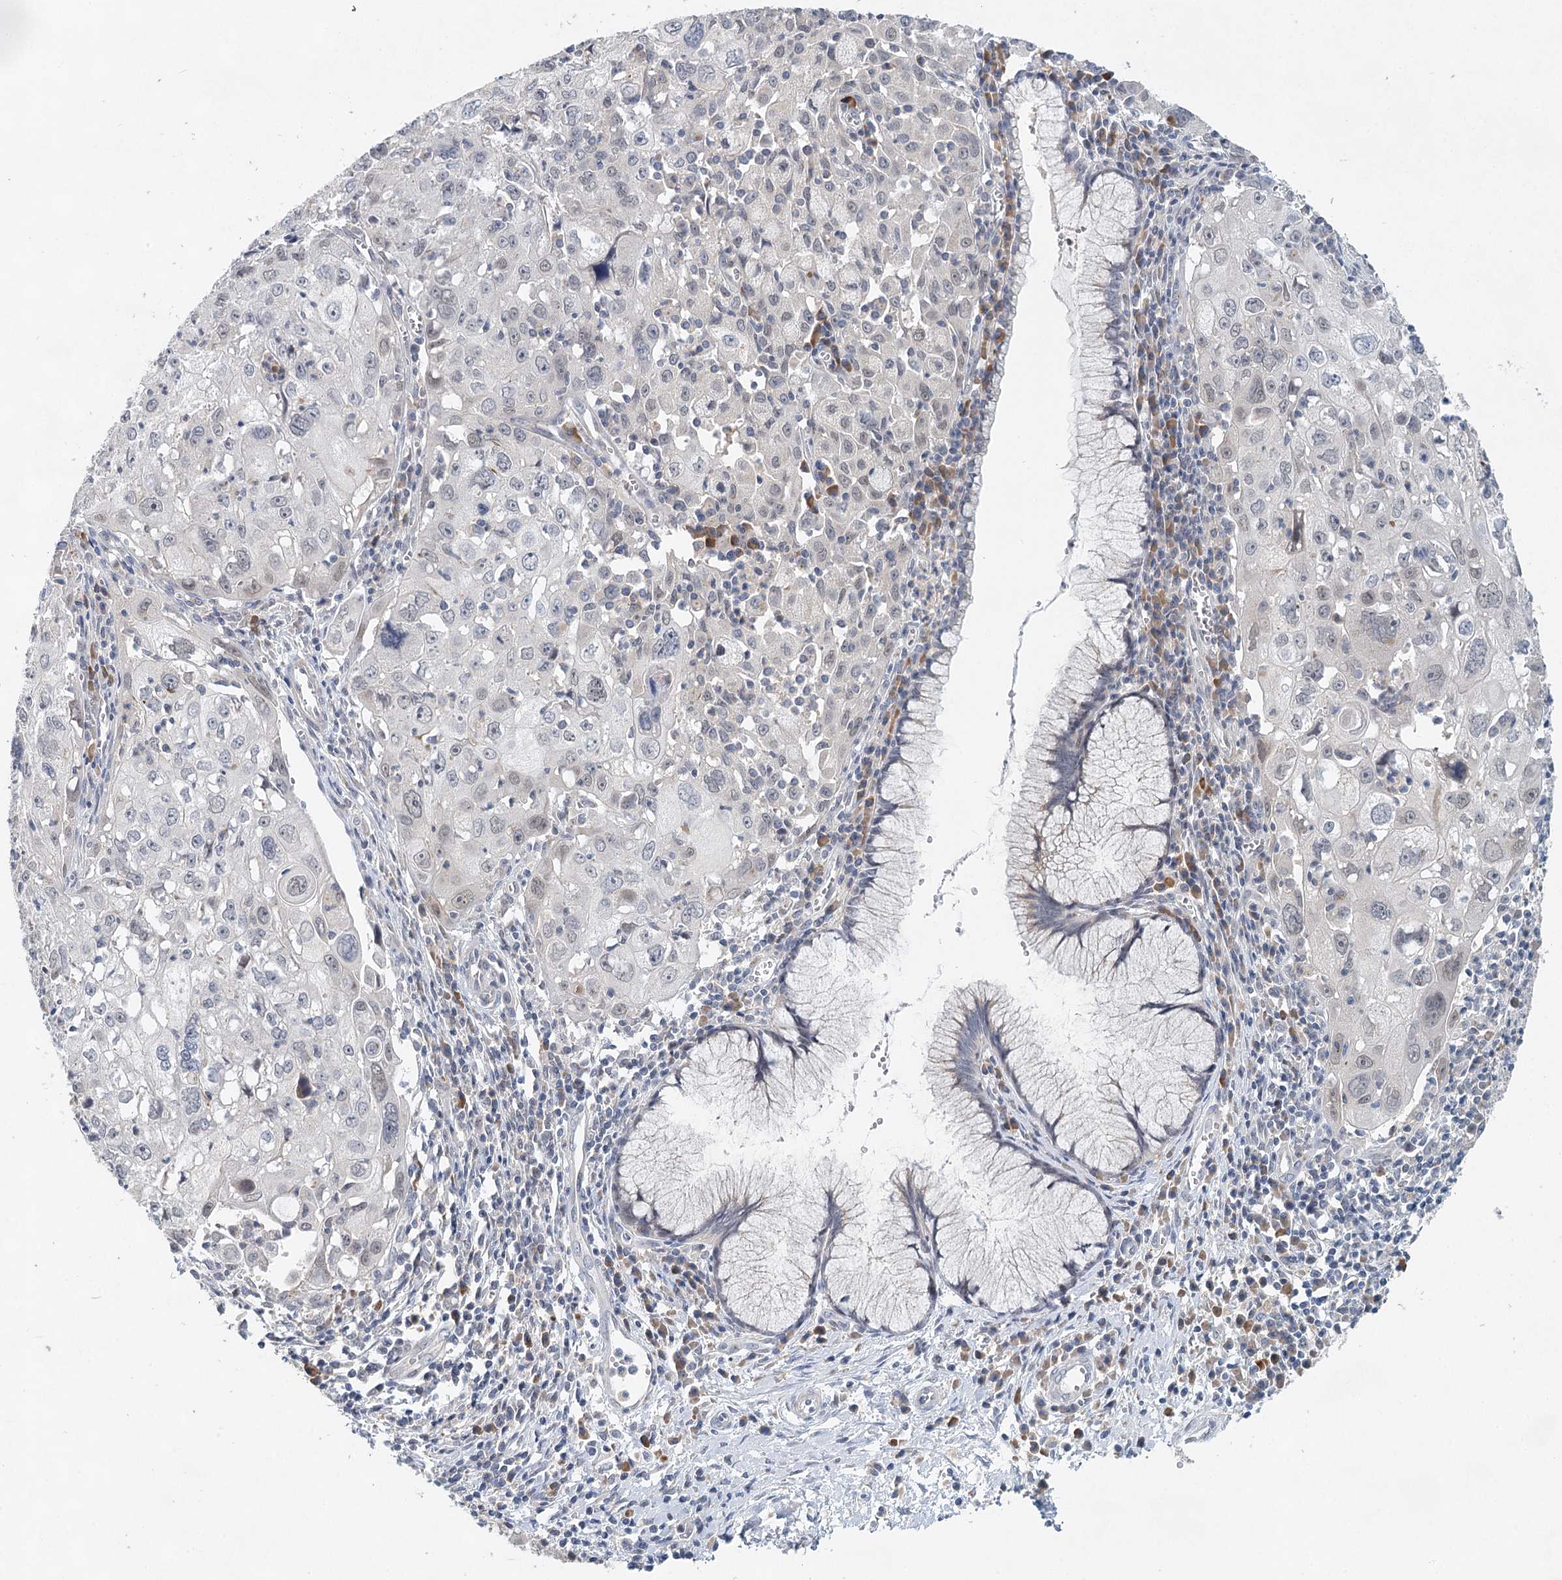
{"staining": {"intensity": "negative", "quantity": "none", "location": "none"}, "tissue": "cervical cancer", "cell_type": "Tumor cells", "image_type": "cancer", "snomed": [{"axis": "morphology", "description": "Squamous cell carcinoma, NOS"}, {"axis": "topography", "description": "Cervix"}], "caption": "This is an IHC photomicrograph of human cervical squamous cell carcinoma. There is no expression in tumor cells.", "gene": "BLTP1", "patient": {"sex": "female", "age": 42}}